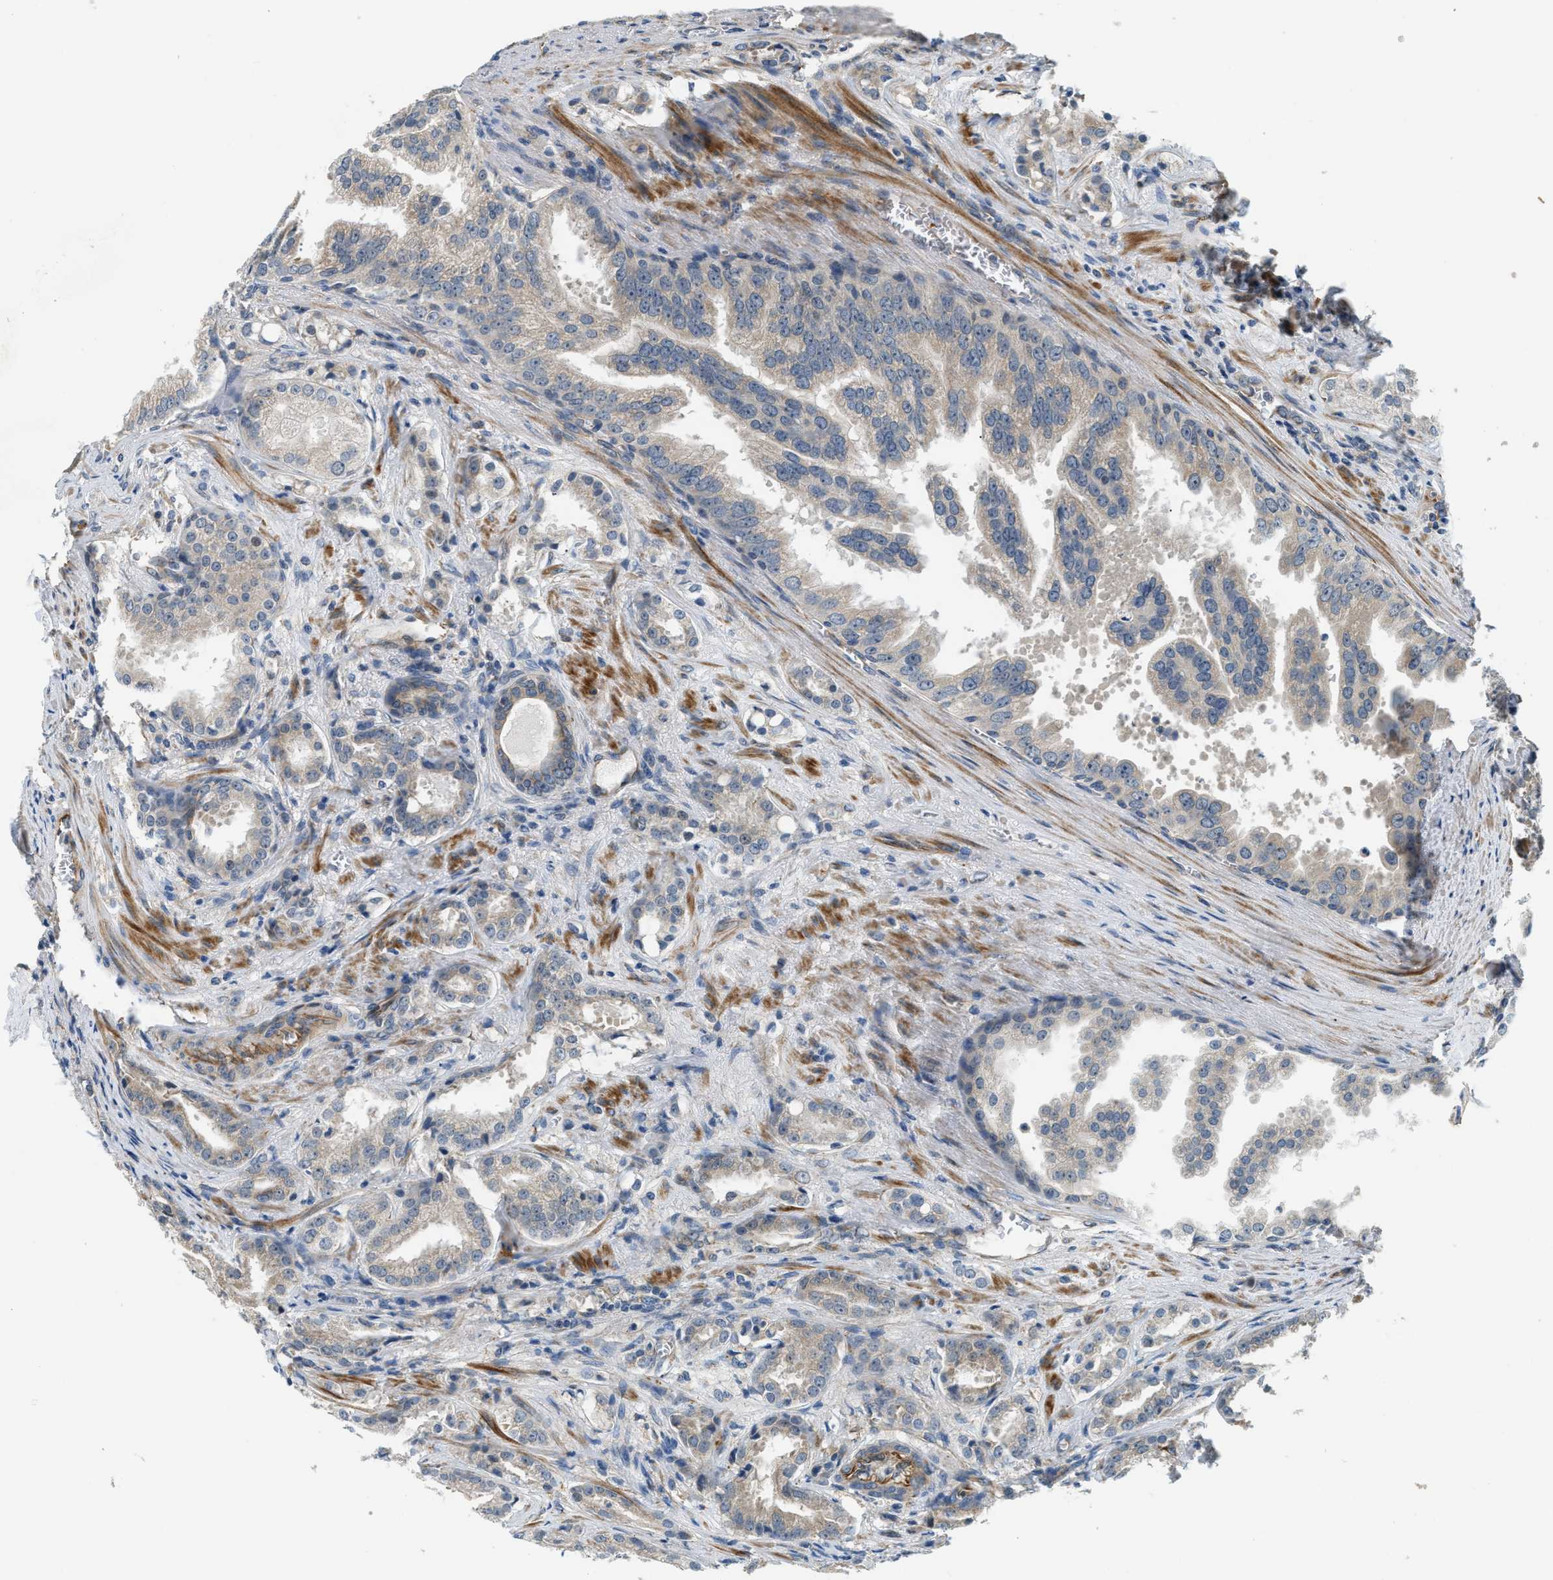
{"staining": {"intensity": "weak", "quantity": ">75%", "location": "cytoplasmic/membranous"}, "tissue": "prostate cancer", "cell_type": "Tumor cells", "image_type": "cancer", "snomed": [{"axis": "morphology", "description": "Adenocarcinoma, High grade"}, {"axis": "topography", "description": "Prostate"}], "caption": "Prostate adenocarcinoma (high-grade) stained with a protein marker exhibits weak staining in tumor cells.", "gene": "ALOX12", "patient": {"sex": "male", "age": 64}}